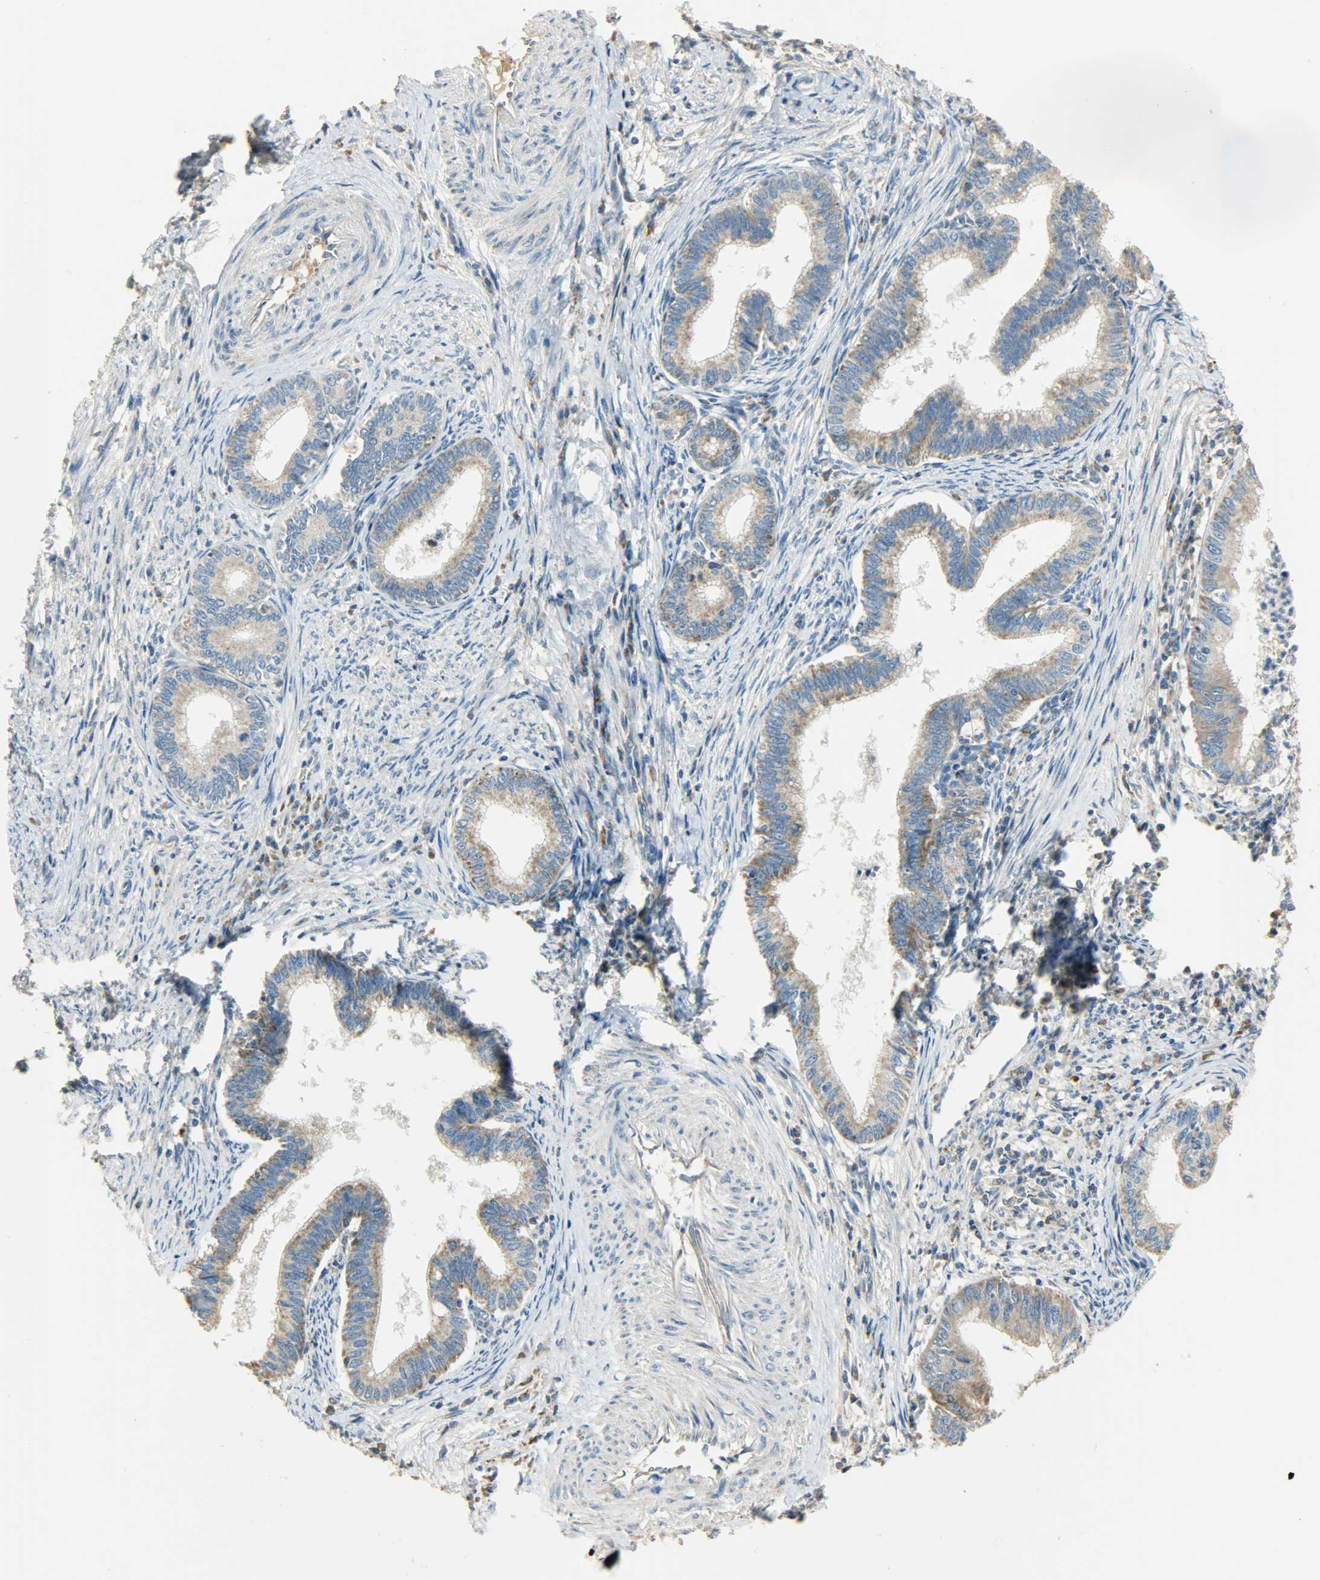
{"staining": {"intensity": "moderate", "quantity": ">75%", "location": "cytoplasmic/membranous"}, "tissue": "cervical cancer", "cell_type": "Tumor cells", "image_type": "cancer", "snomed": [{"axis": "morphology", "description": "Adenocarcinoma, NOS"}, {"axis": "topography", "description": "Cervix"}], "caption": "This image shows cervical cancer stained with immunohistochemistry to label a protein in brown. The cytoplasmic/membranous of tumor cells show moderate positivity for the protein. Nuclei are counter-stained blue.", "gene": "NNT", "patient": {"sex": "female", "age": 36}}